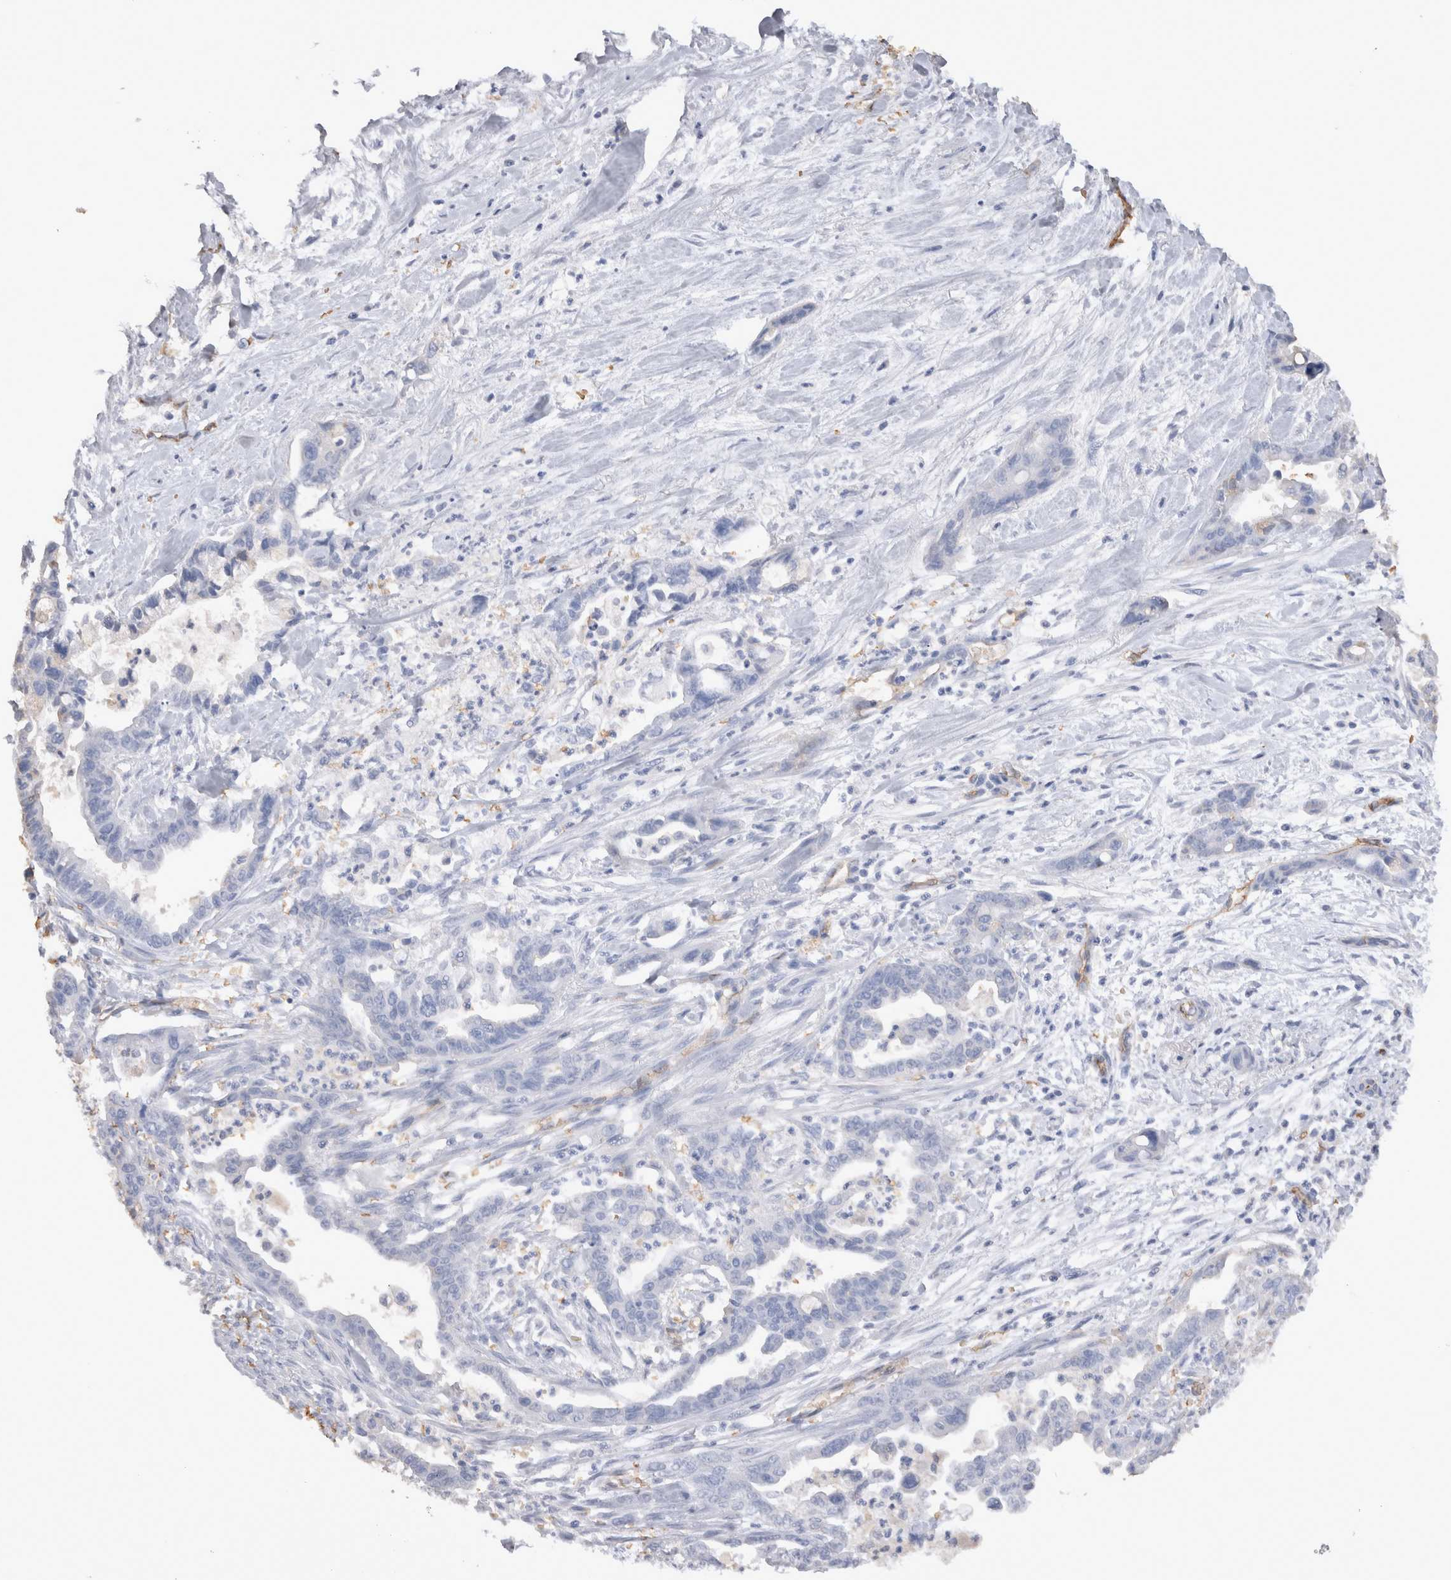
{"staining": {"intensity": "negative", "quantity": "none", "location": "none"}, "tissue": "pancreatic cancer", "cell_type": "Tumor cells", "image_type": "cancer", "snomed": [{"axis": "morphology", "description": "Adenocarcinoma, NOS"}, {"axis": "topography", "description": "Pancreas"}], "caption": "This is an IHC photomicrograph of pancreatic cancer. There is no staining in tumor cells.", "gene": "IL17RC", "patient": {"sex": "male", "age": 70}}